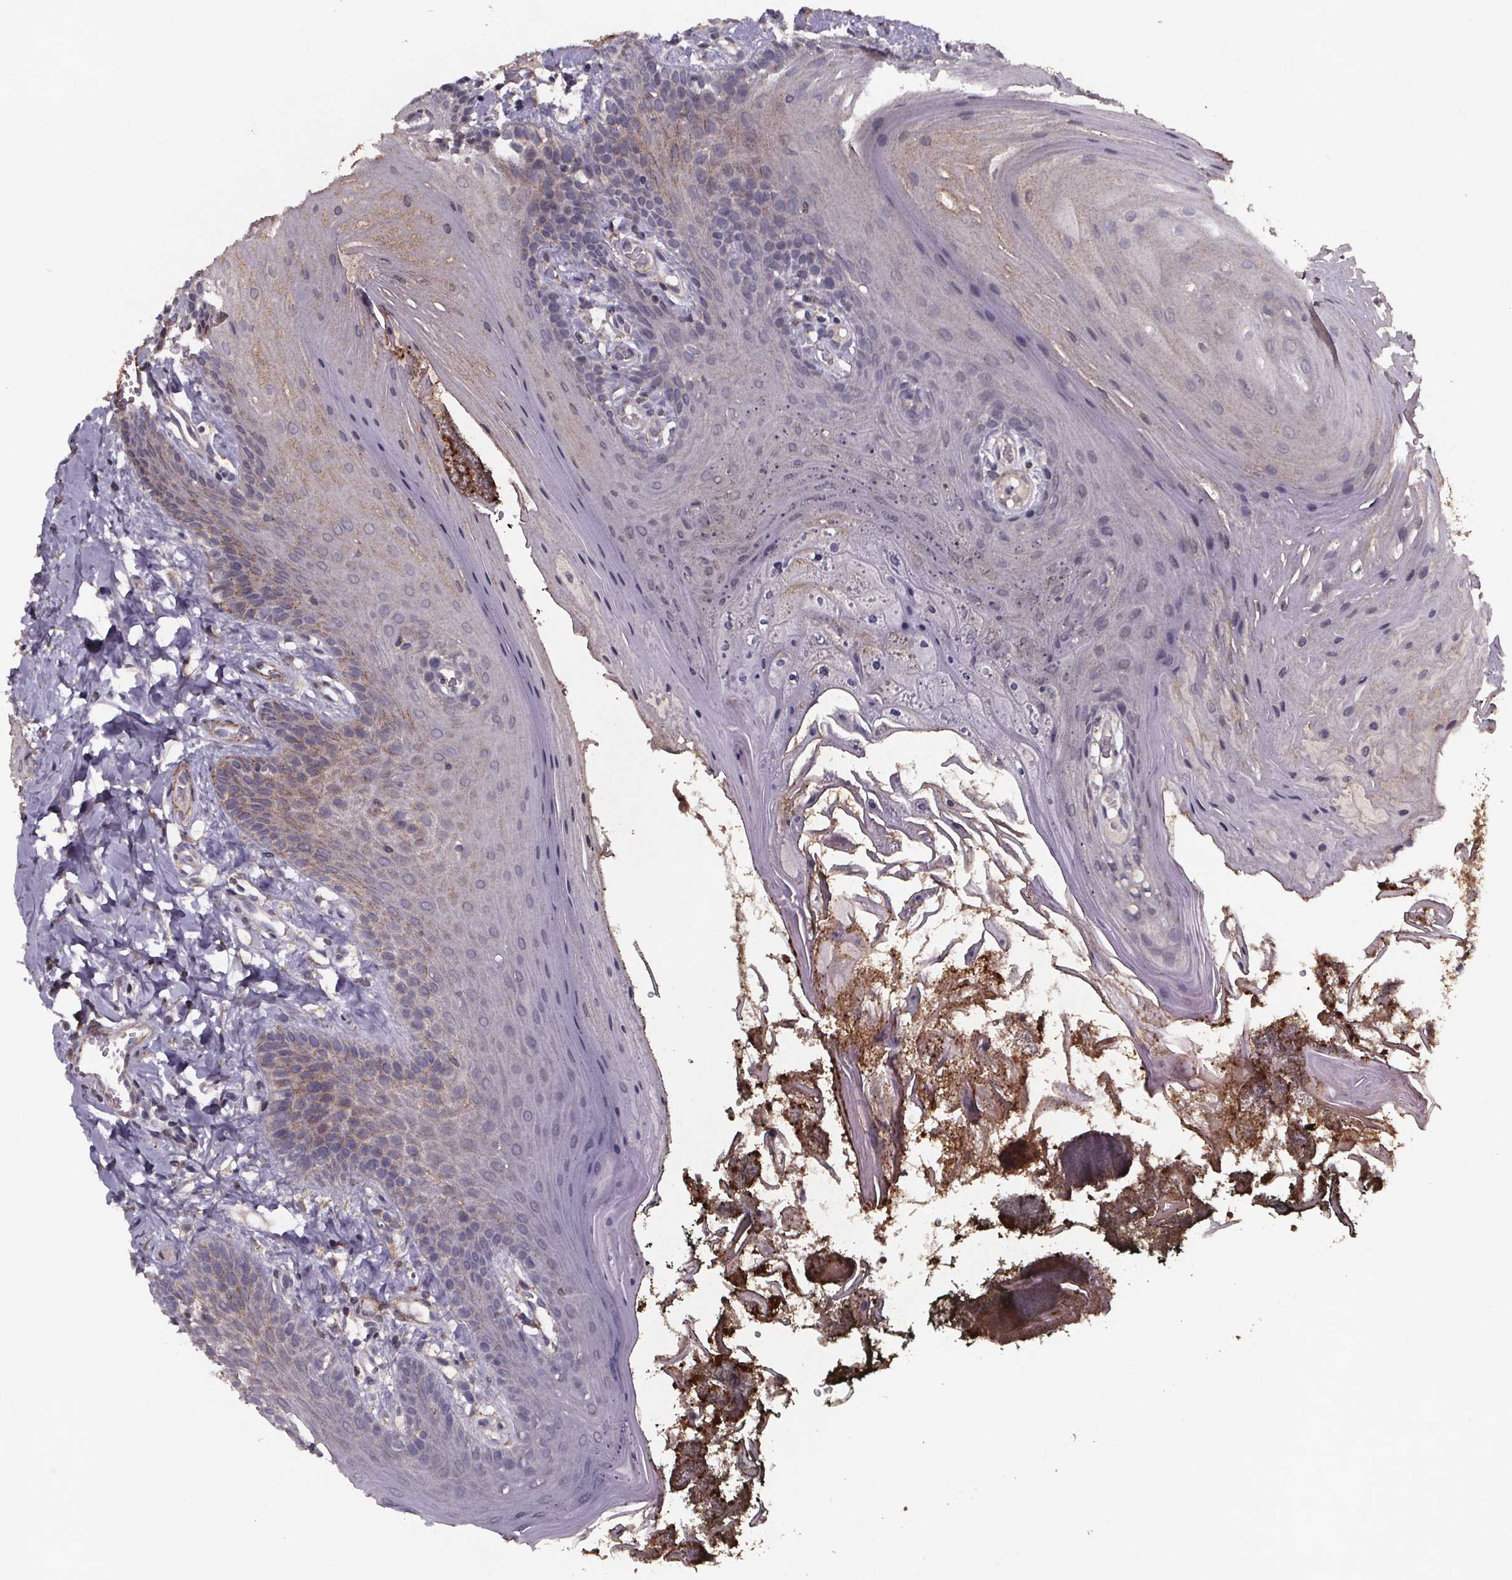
{"staining": {"intensity": "weak", "quantity": "<25%", "location": "cytoplasmic/membranous"}, "tissue": "oral mucosa", "cell_type": "Squamous epithelial cells", "image_type": "normal", "snomed": [{"axis": "morphology", "description": "Normal tissue, NOS"}, {"axis": "topography", "description": "Oral tissue"}], "caption": "Immunohistochemistry (IHC) of unremarkable human oral mucosa reveals no positivity in squamous epithelial cells.", "gene": "PALLD", "patient": {"sex": "male", "age": 9}}